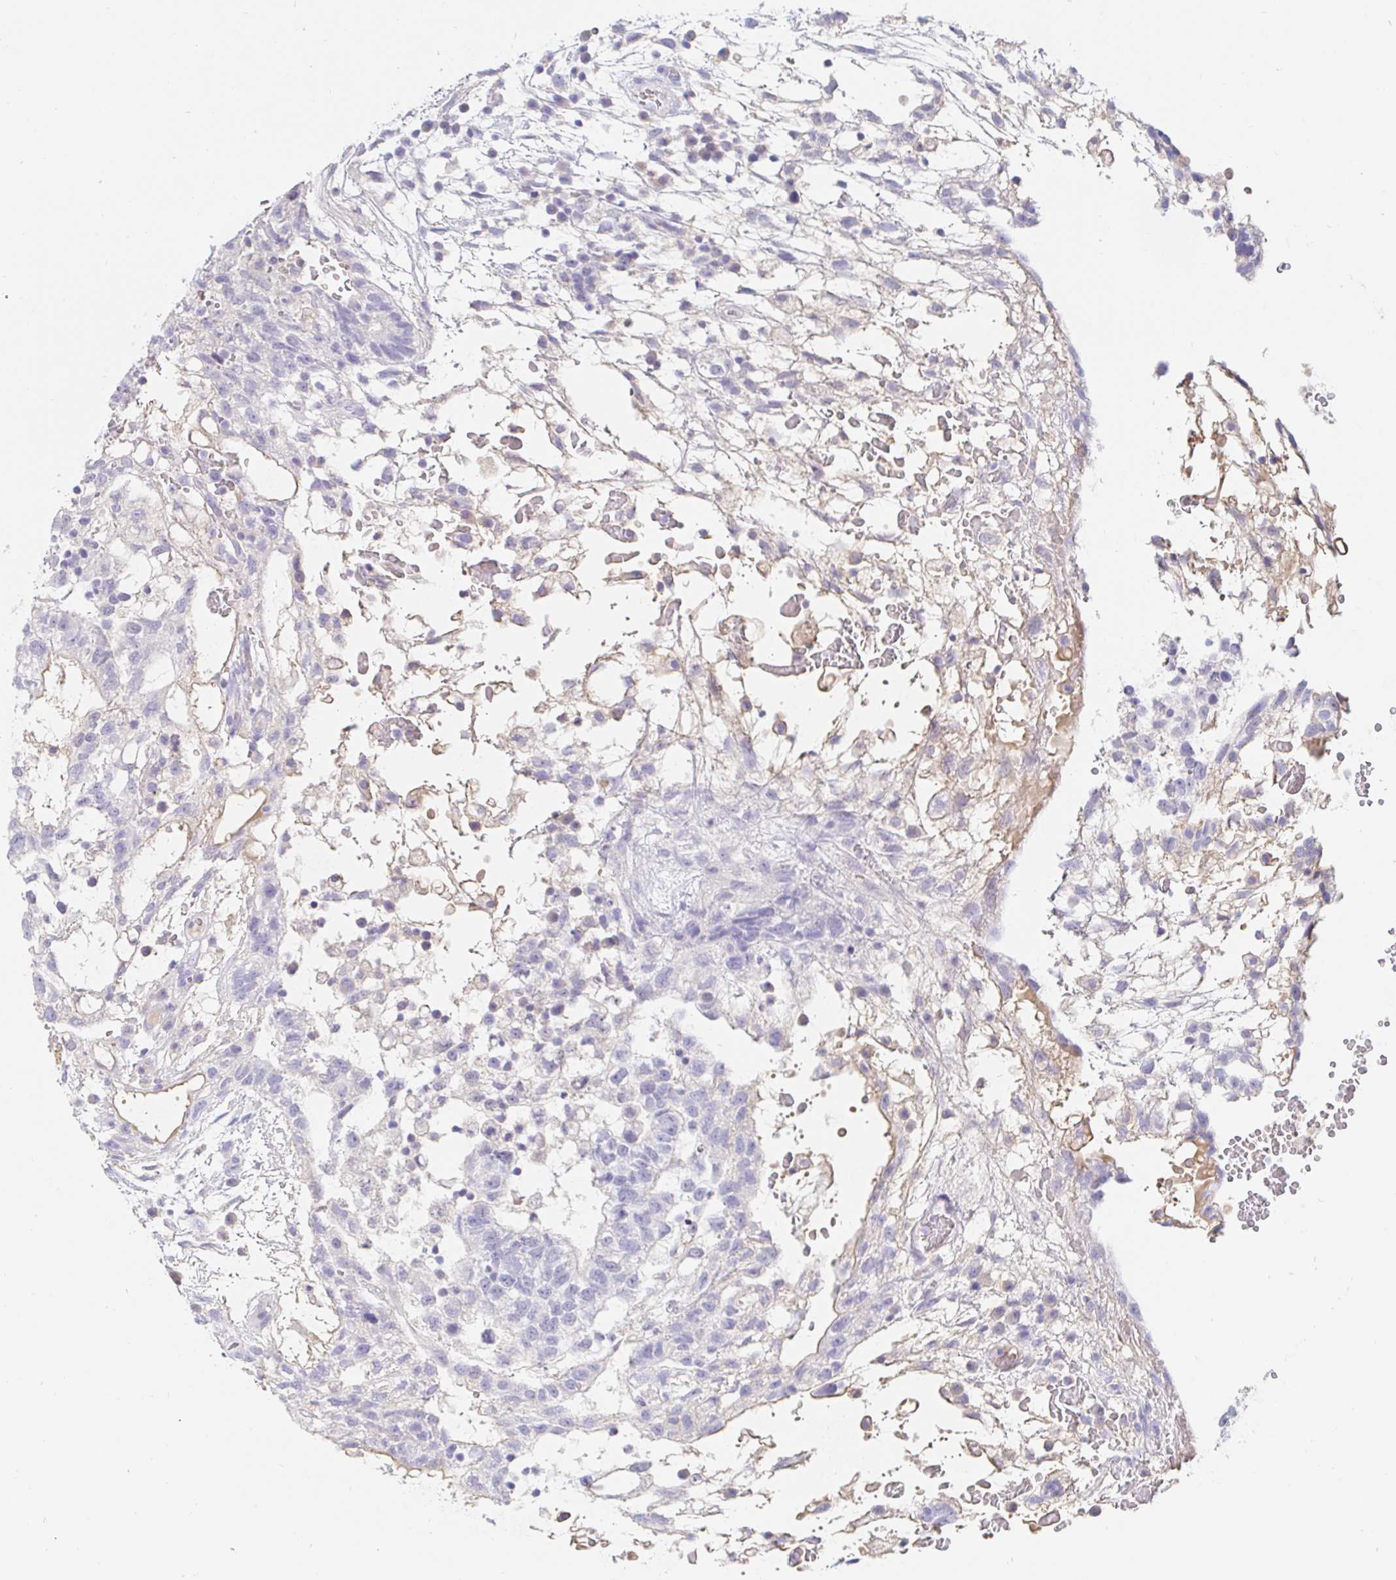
{"staining": {"intensity": "negative", "quantity": "none", "location": "none"}, "tissue": "testis cancer", "cell_type": "Tumor cells", "image_type": "cancer", "snomed": [{"axis": "morphology", "description": "Normal tissue, NOS"}, {"axis": "morphology", "description": "Carcinoma, Embryonal, NOS"}, {"axis": "topography", "description": "Testis"}], "caption": "Immunohistochemistry (IHC) of human testis cancer demonstrates no positivity in tumor cells. (DAB (3,3'-diaminobenzidine) IHC with hematoxylin counter stain).", "gene": "TEX44", "patient": {"sex": "male", "age": 32}}